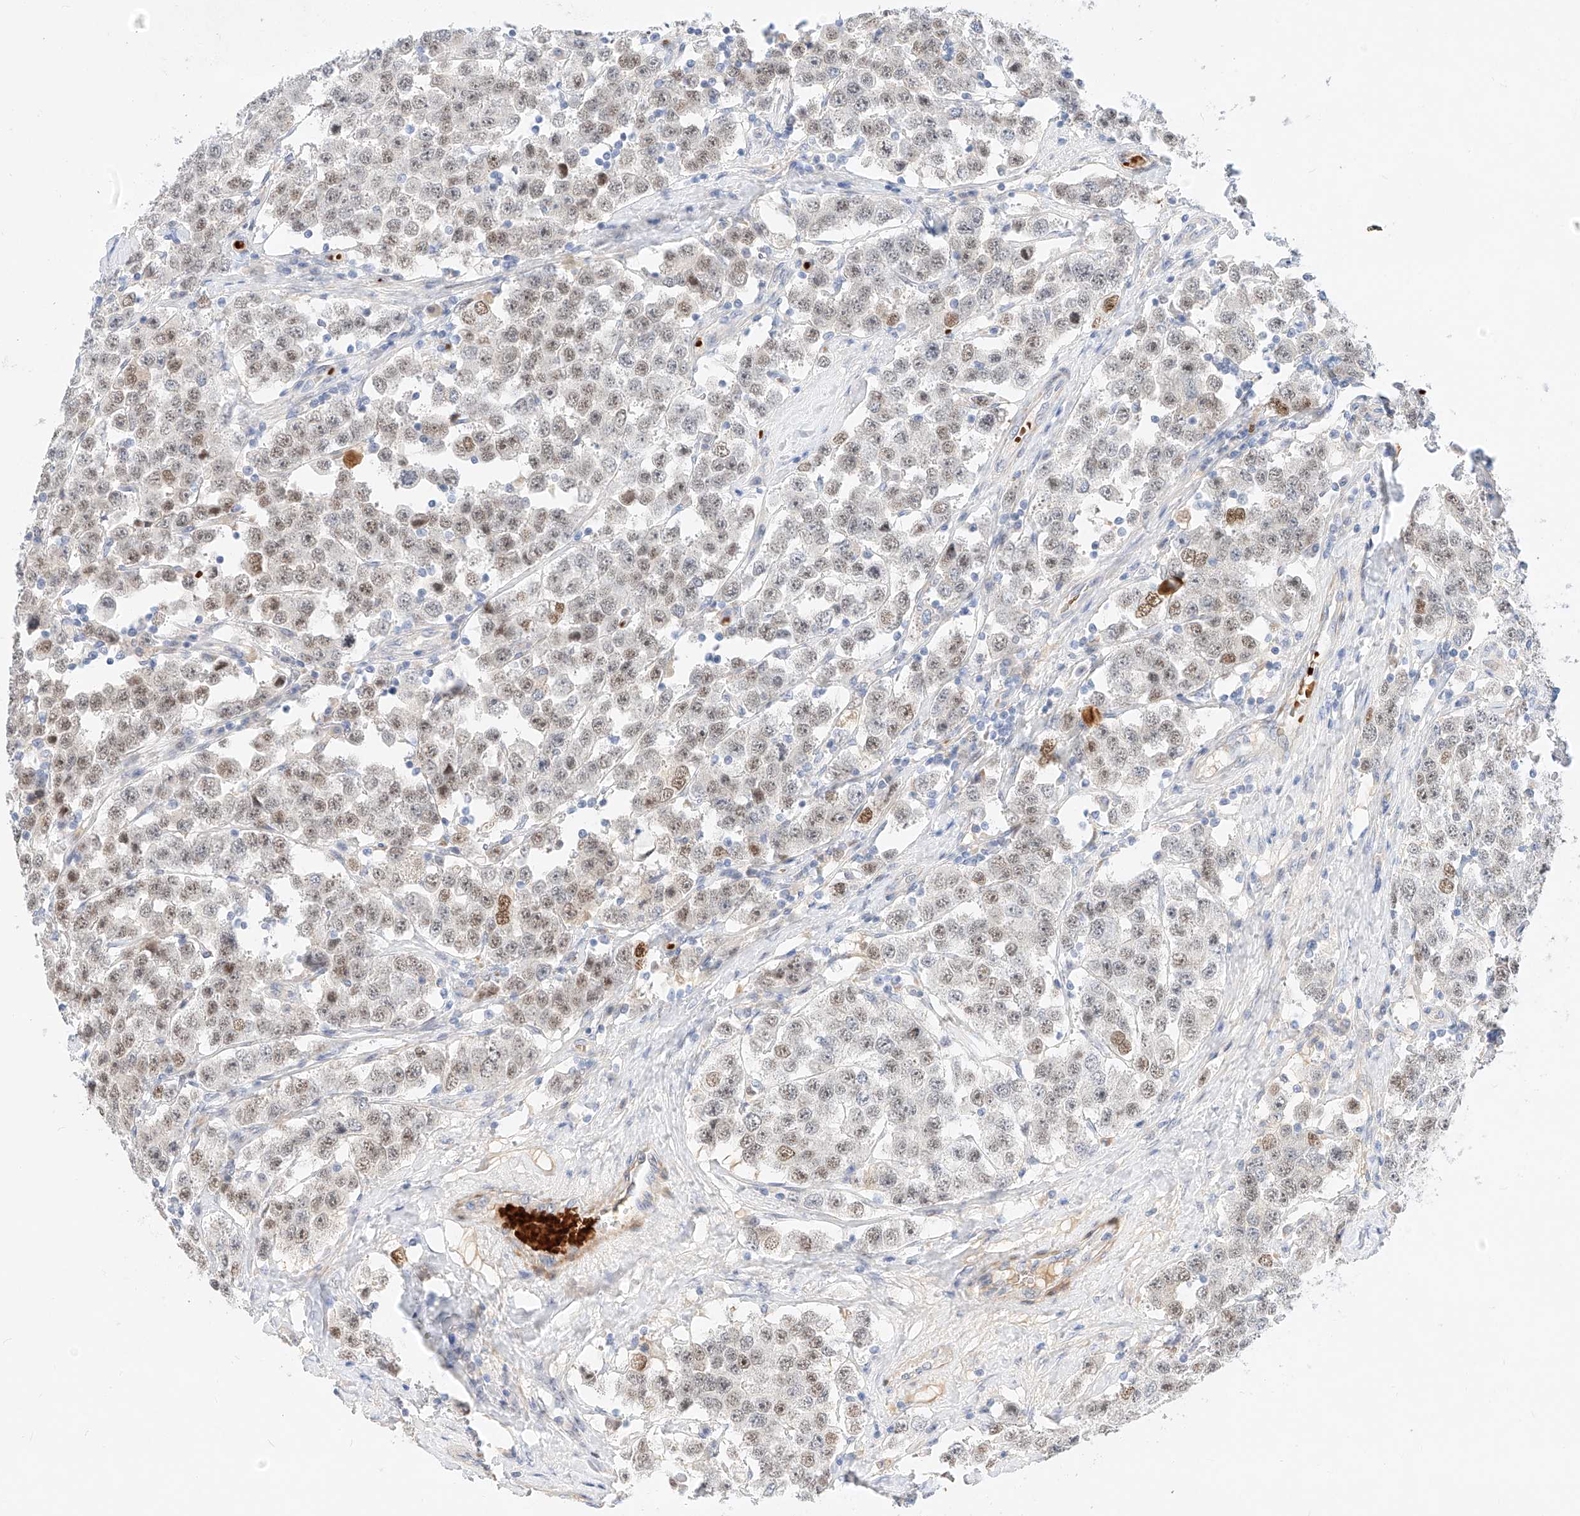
{"staining": {"intensity": "moderate", "quantity": ">75%", "location": "nuclear"}, "tissue": "testis cancer", "cell_type": "Tumor cells", "image_type": "cancer", "snomed": [{"axis": "morphology", "description": "Seminoma, NOS"}, {"axis": "topography", "description": "Testis"}], "caption": "This is a histology image of IHC staining of seminoma (testis), which shows moderate positivity in the nuclear of tumor cells.", "gene": "CBX8", "patient": {"sex": "male", "age": 28}}